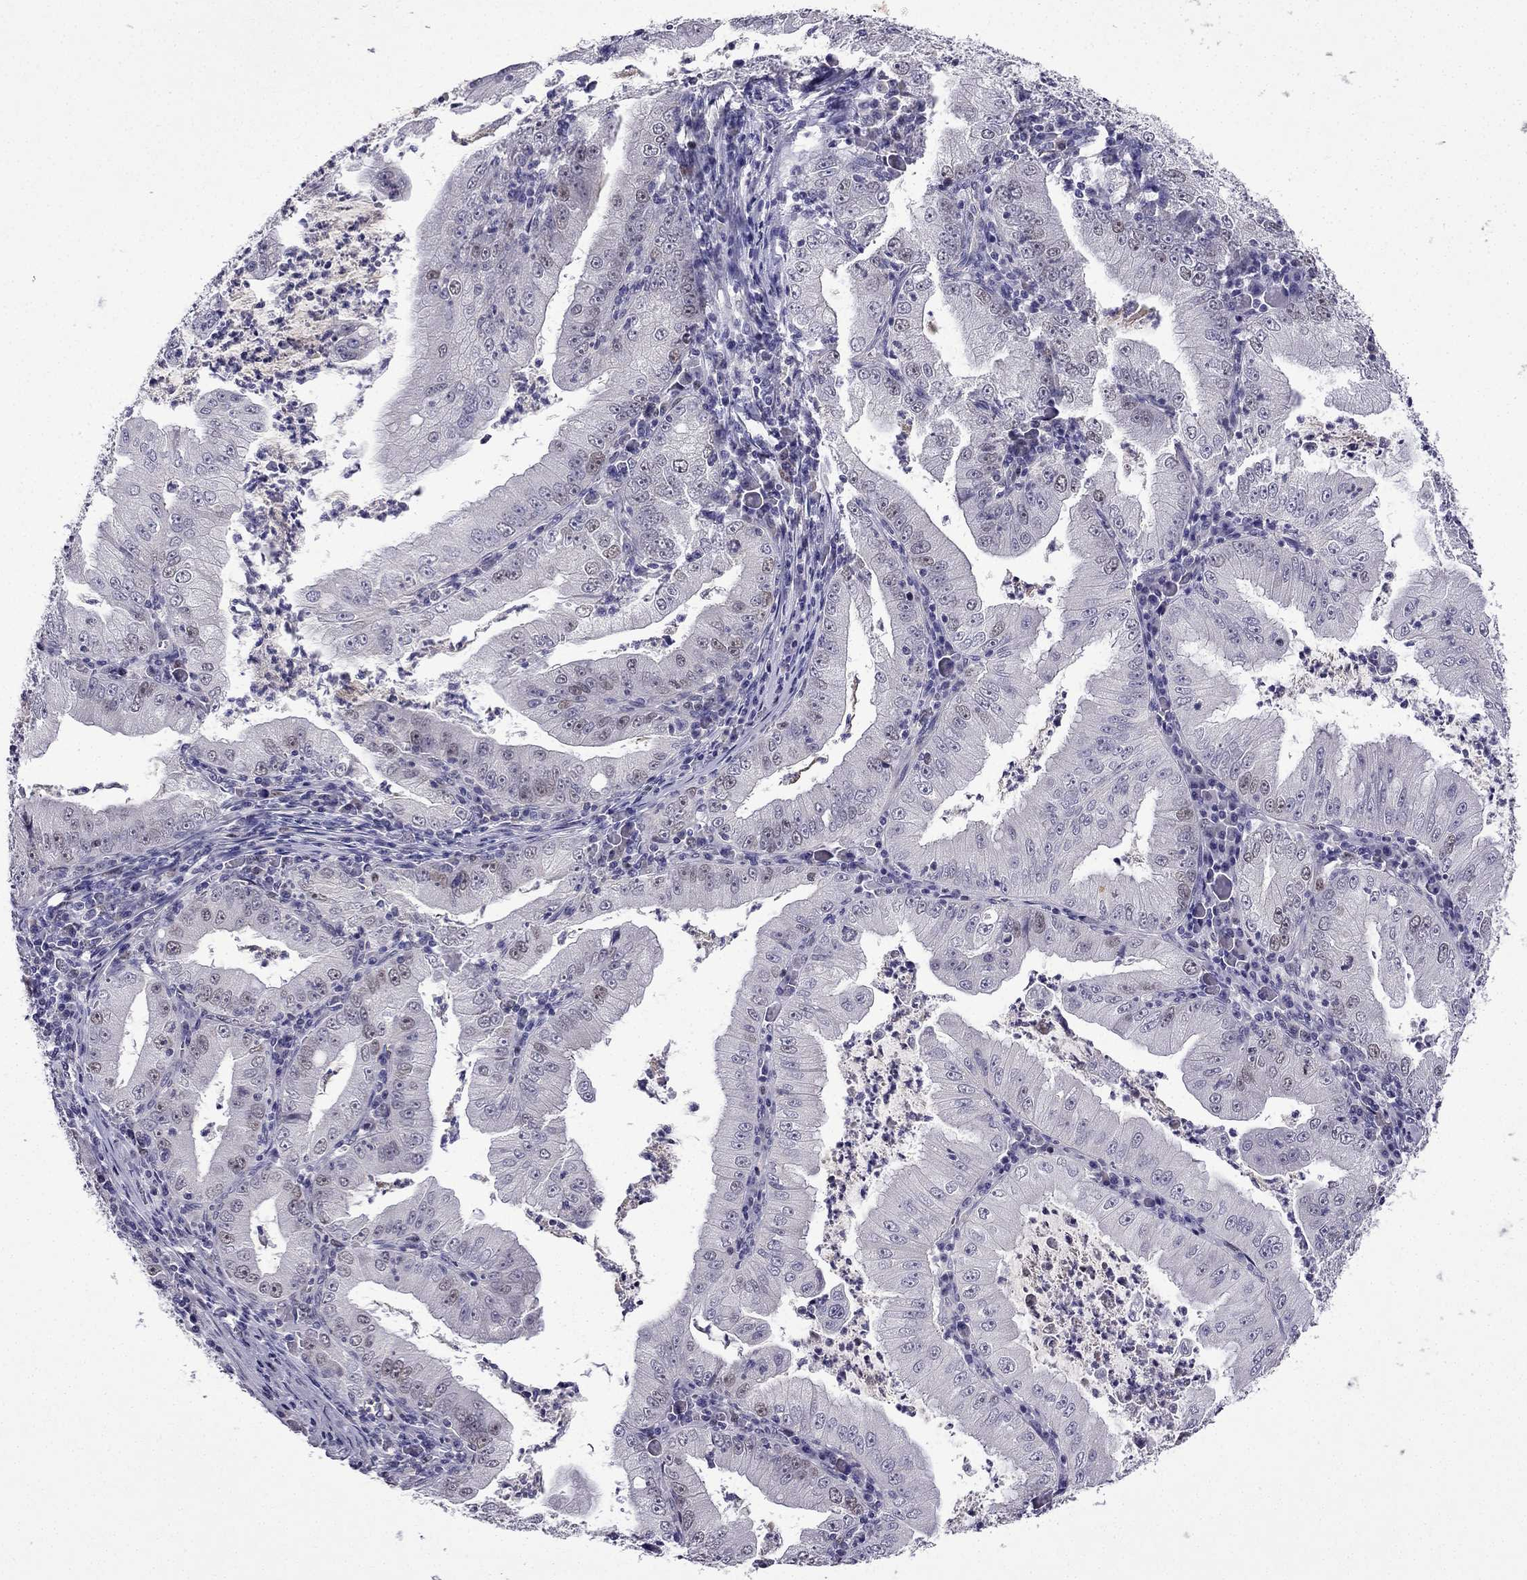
{"staining": {"intensity": "weak", "quantity": "<25%", "location": "nuclear"}, "tissue": "stomach cancer", "cell_type": "Tumor cells", "image_type": "cancer", "snomed": [{"axis": "morphology", "description": "Adenocarcinoma, NOS"}, {"axis": "topography", "description": "Stomach"}], "caption": "The histopathology image exhibits no significant expression in tumor cells of stomach cancer. Nuclei are stained in blue.", "gene": "UHRF1", "patient": {"sex": "male", "age": 76}}